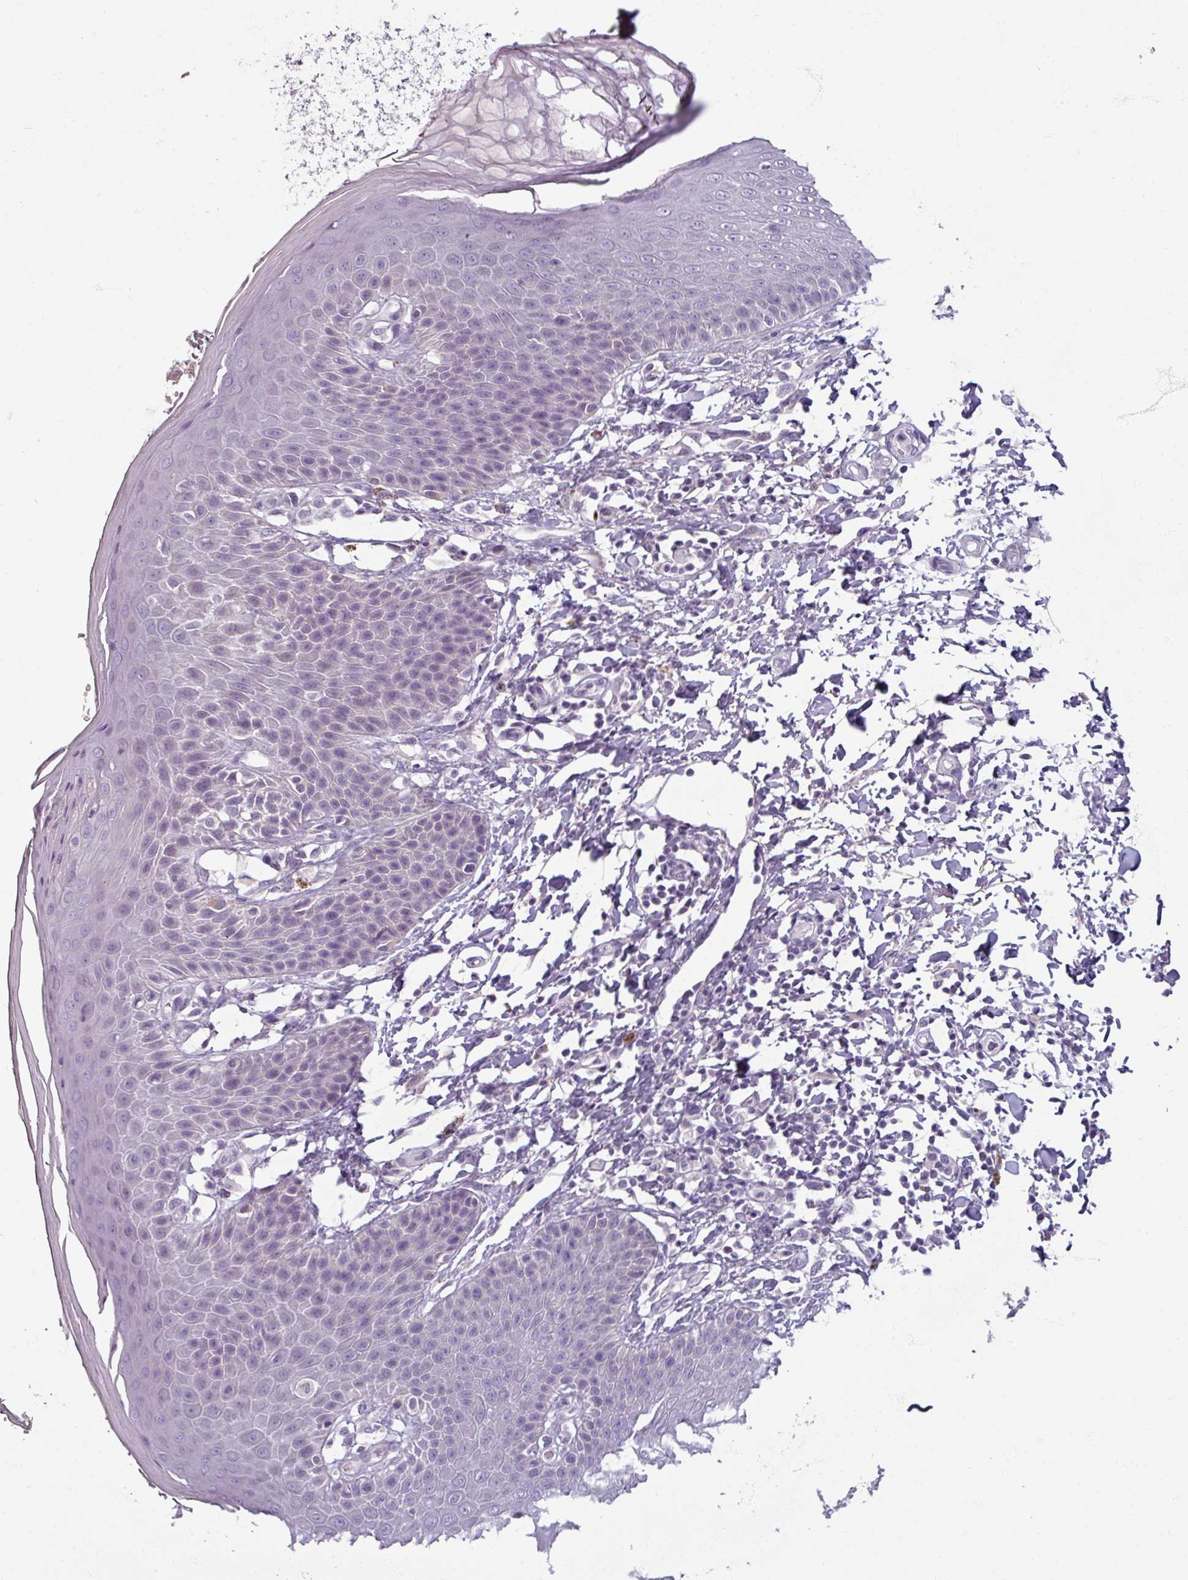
{"staining": {"intensity": "negative", "quantity": "none", "location": "none"}, "tissue": "skin", "cell_type": "Epidermal cells", "image_type": "normal", "snomed": [{"axis": "morphology", "description": "Normal tissue, NOS"}, {"axis": "topography", "description": "Peripheral nerve tissue"}], "caption": "IHC histopathology image of normal skin: skin stained with DAB demonstrates no significant protein positivity in epidermal cells. The staining is performed using DAB (3,3'-diaminobenzidine) brown chromogen with nuclei counter-stained in using hematoxylin.", "gene": "SMIM11", "patient": {"sex": "male", "age": 51}}